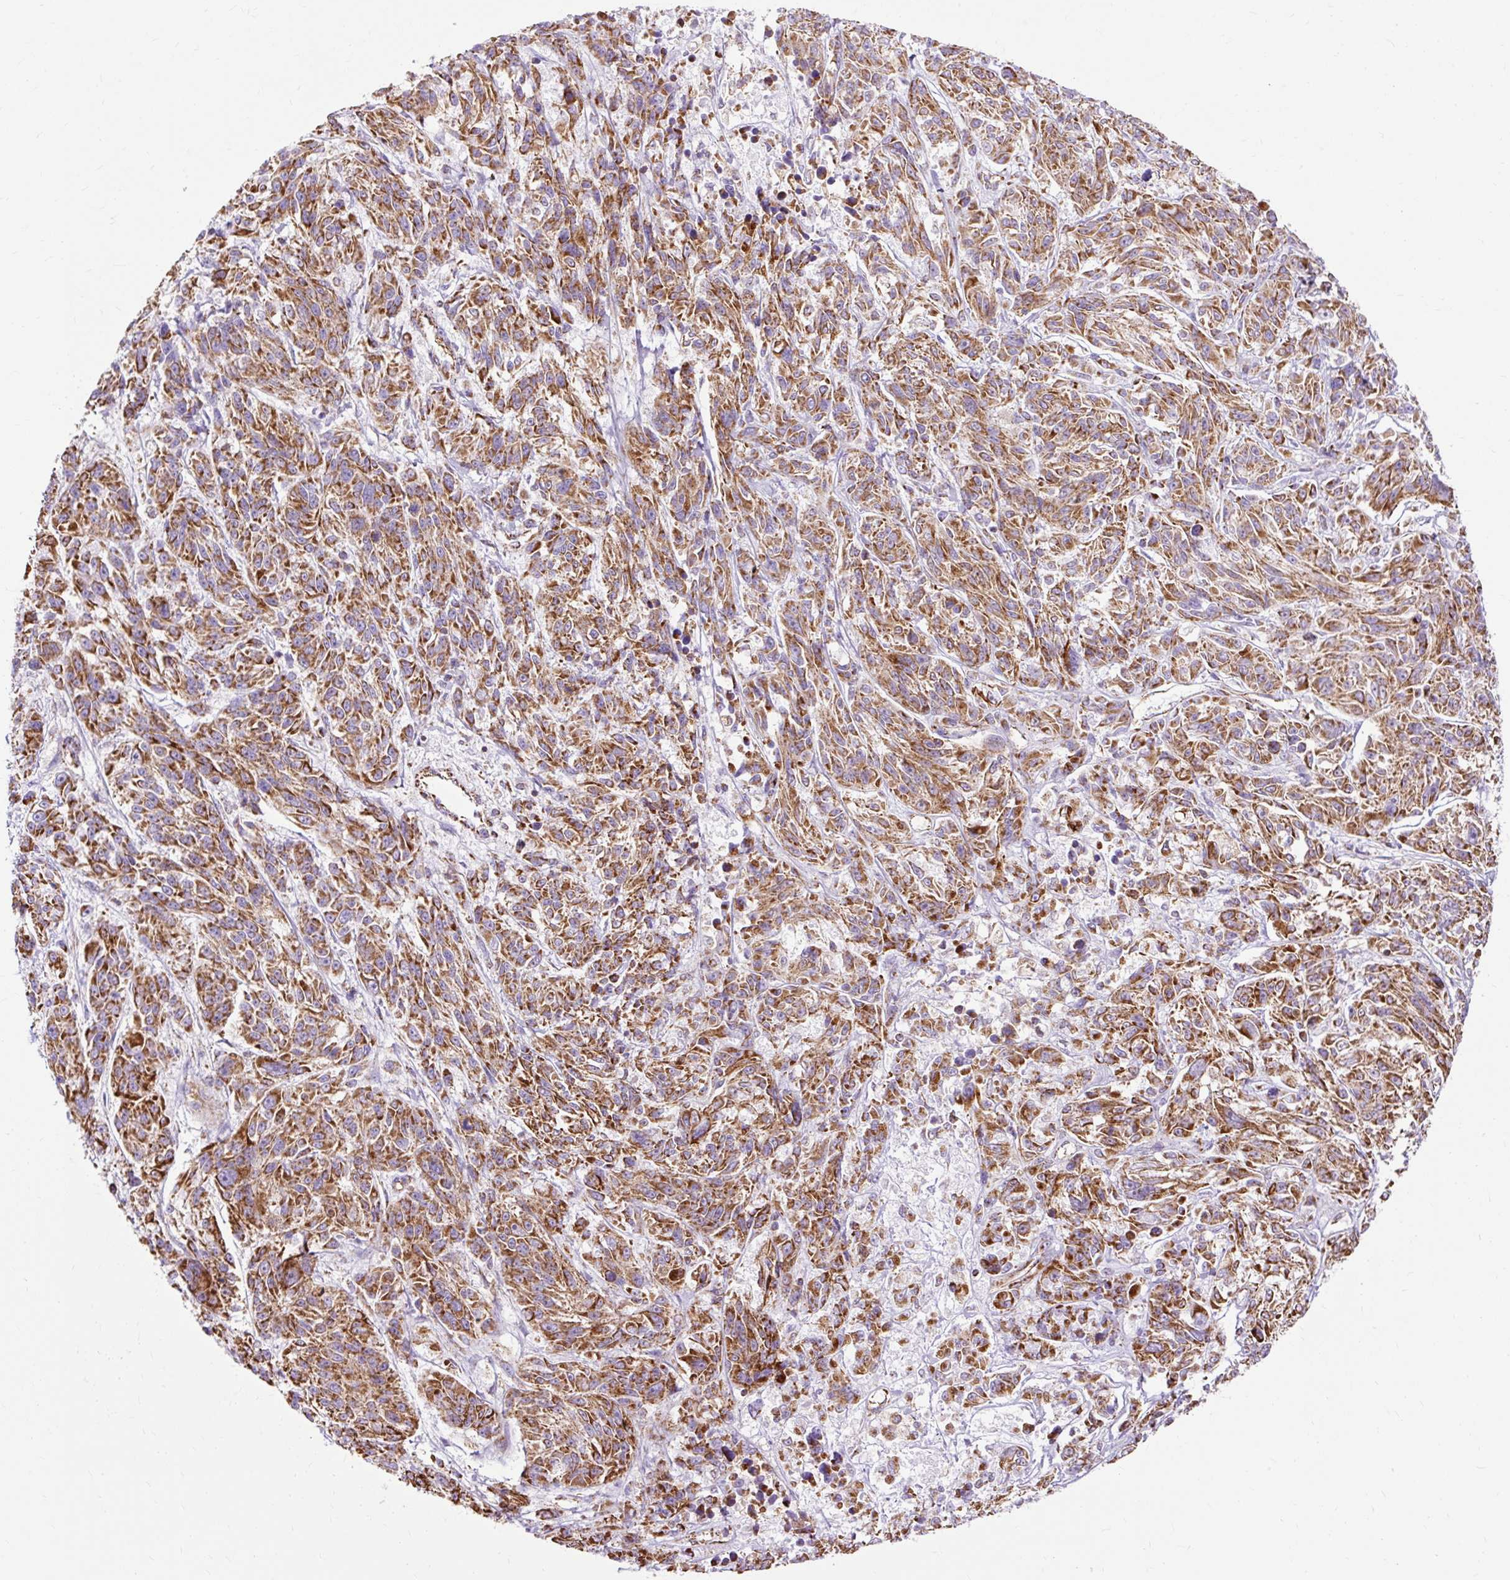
{"staining": {"intensity": "strong", "quantity": ">75%", "location": "cytoplasmic/membranous"}, "tissue": "melanoma", "cell_type": "Tumor cells", "image_type": "cancer", "snomed": [{"axis": "morphology", "description": "Malignant melanoma, NOS"}, {"axis": "topography", "description": "Skin"}], "caption": "Malignant melanoma stained with a protein marker exhibits strong staining in tumor cells.", "gene": "DLAT", "patient": {"sex": "male", "age": 53}}